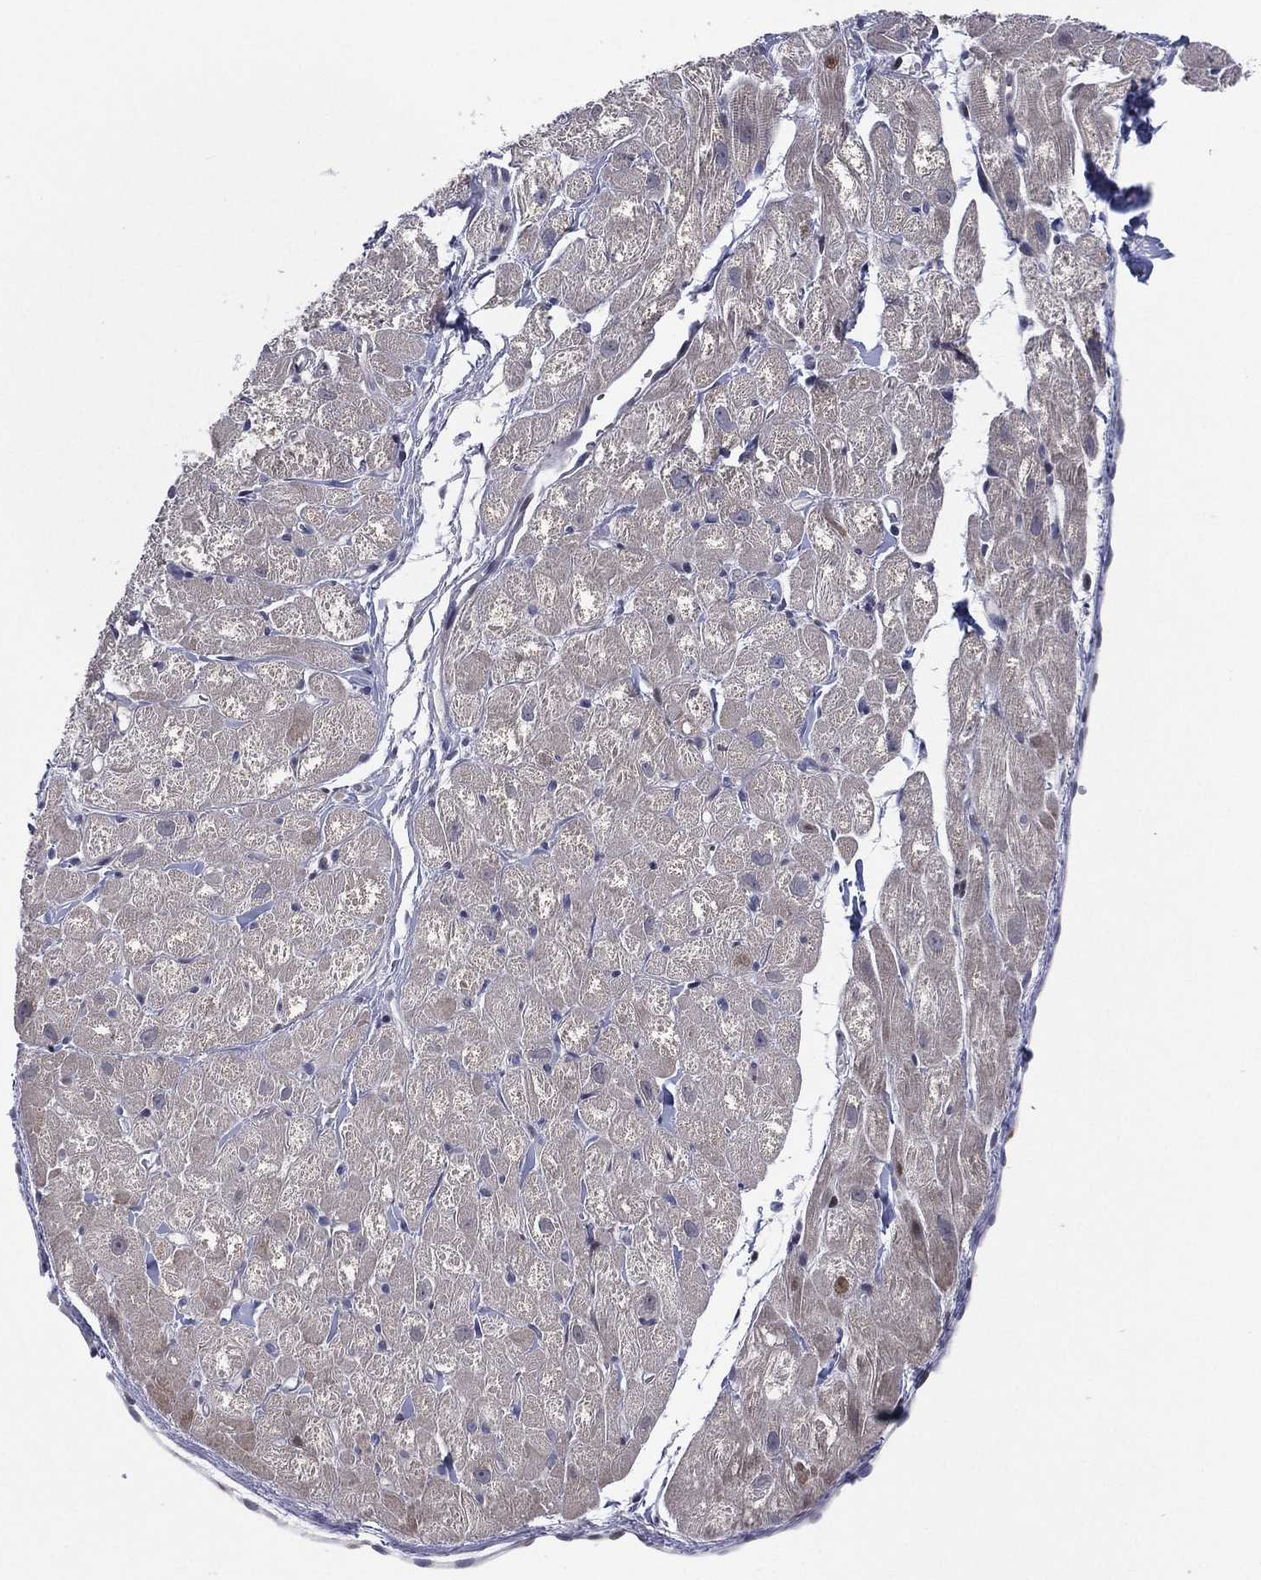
{"staining": {"intensity": "weak", "quantity": "<25%", "location": "cytoplasmic/membranous"}, "tissue": "heart muscle", "cell_type": "Cardiomyocytes", "image_type": "normal", "snomed": [{"axis": "morphology", "description": "Normal tissue, NOS"}, {"axis": "topography", "description": "Heart"}], "caption": "High magnification brightfield microscopy of benign heart muscle stained with DAB (brown) and counterstained with hematoxylin (blue): cardiomyocytes show no significant staining.", "gene": "UTP14A", "patient": {"sex": "male", "age": 58}}